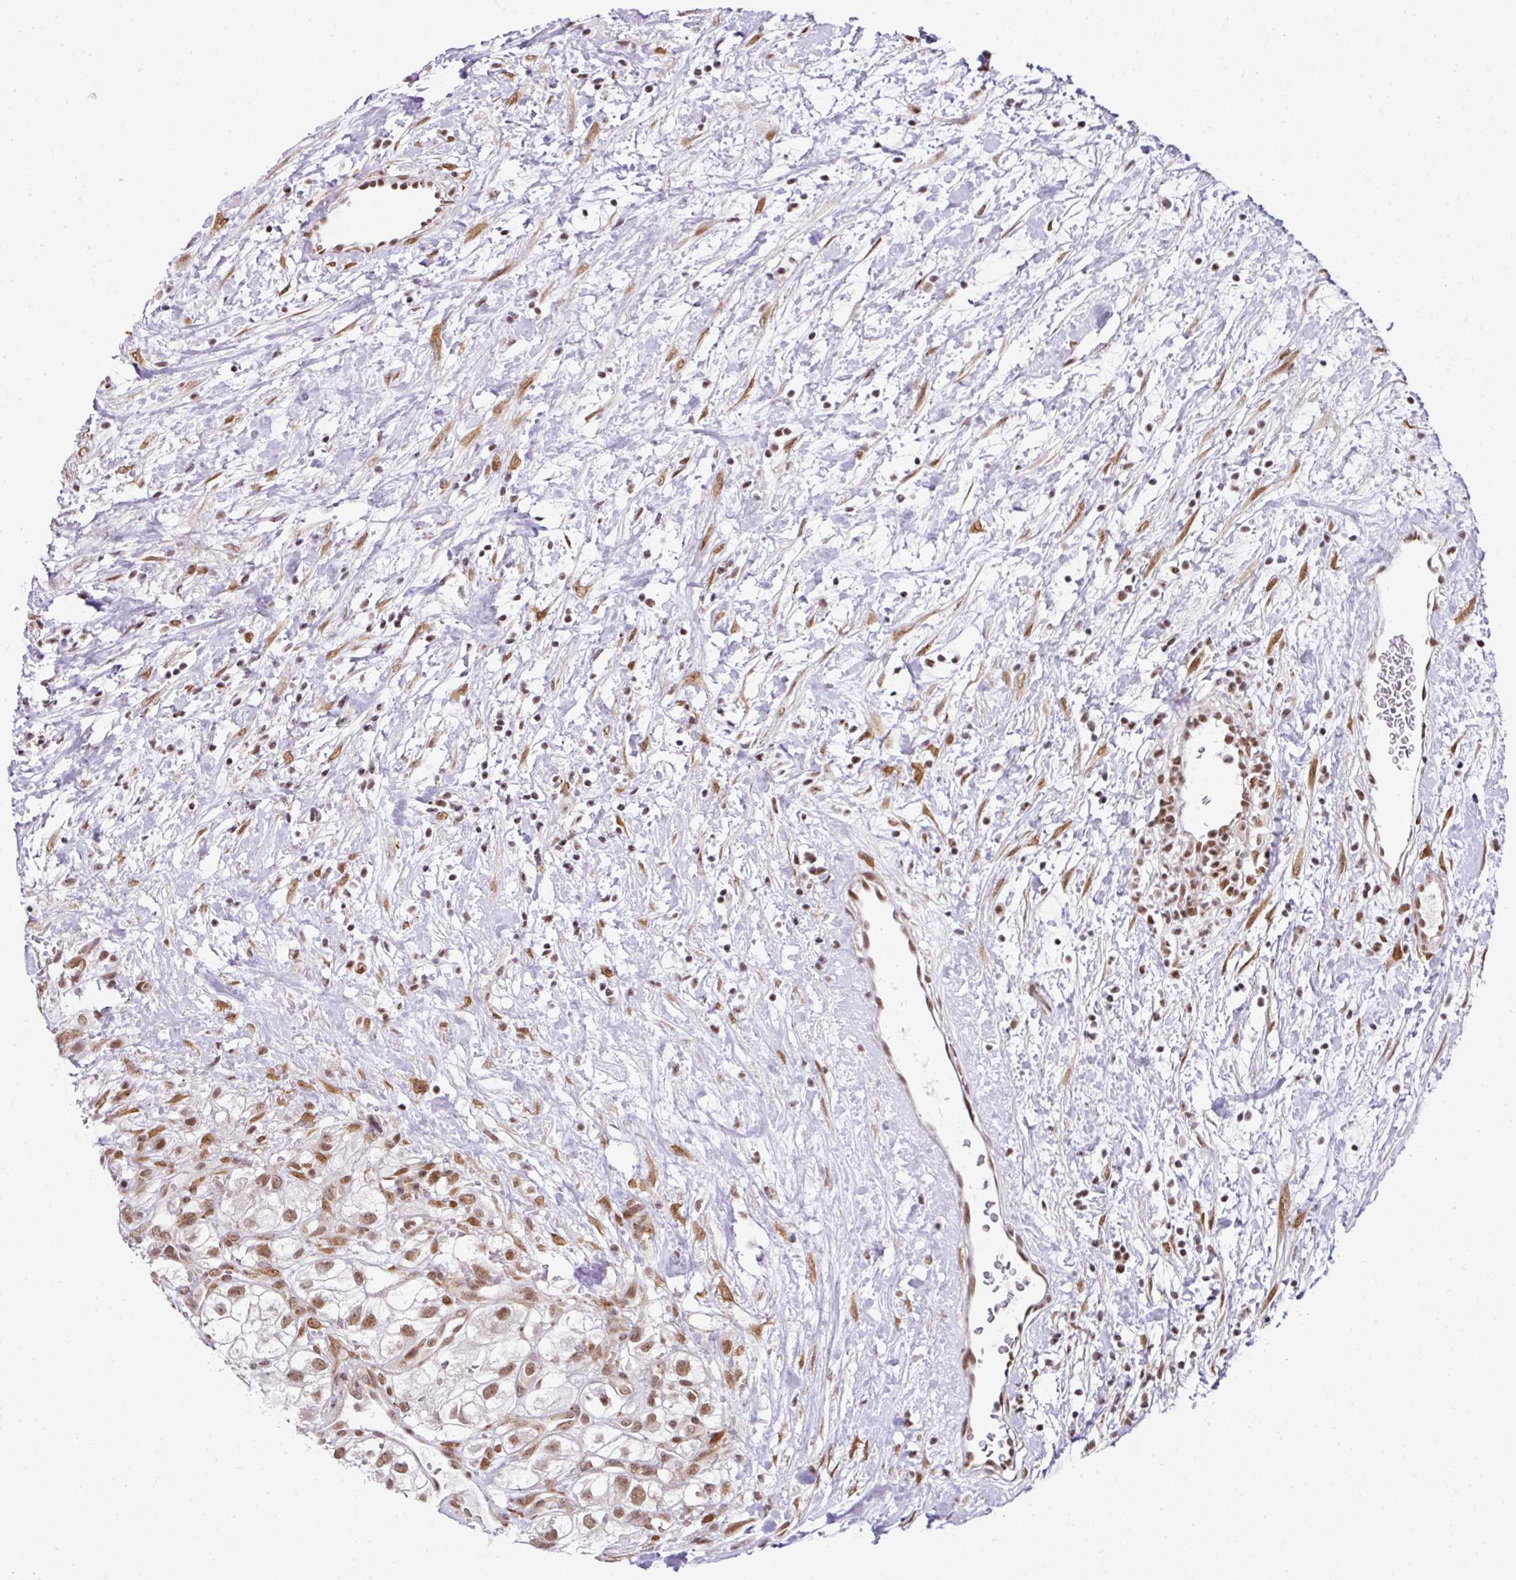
{"staining": {"intensity": "moderate", "quantity": ">75%", "location": "nuclear"}, "tissue": "renal cancer", "cell_type": "Tumor cells", "image_type": "cancer", "snomed": [{"axis": "morphology", "description": "Adenocarcinoma, NOS"}, {"axis": "topography", "description": "Kidney"}], "caption": "This image shows adenocarcinoma (renal) stained with IHC to label a protein in brown. The nuclear of tumor cells show moderate positivity for the protein. Nuclei are counter-stained blue.", "gene": "NFYA", "patient": {"sex": "male", "age": 59}}